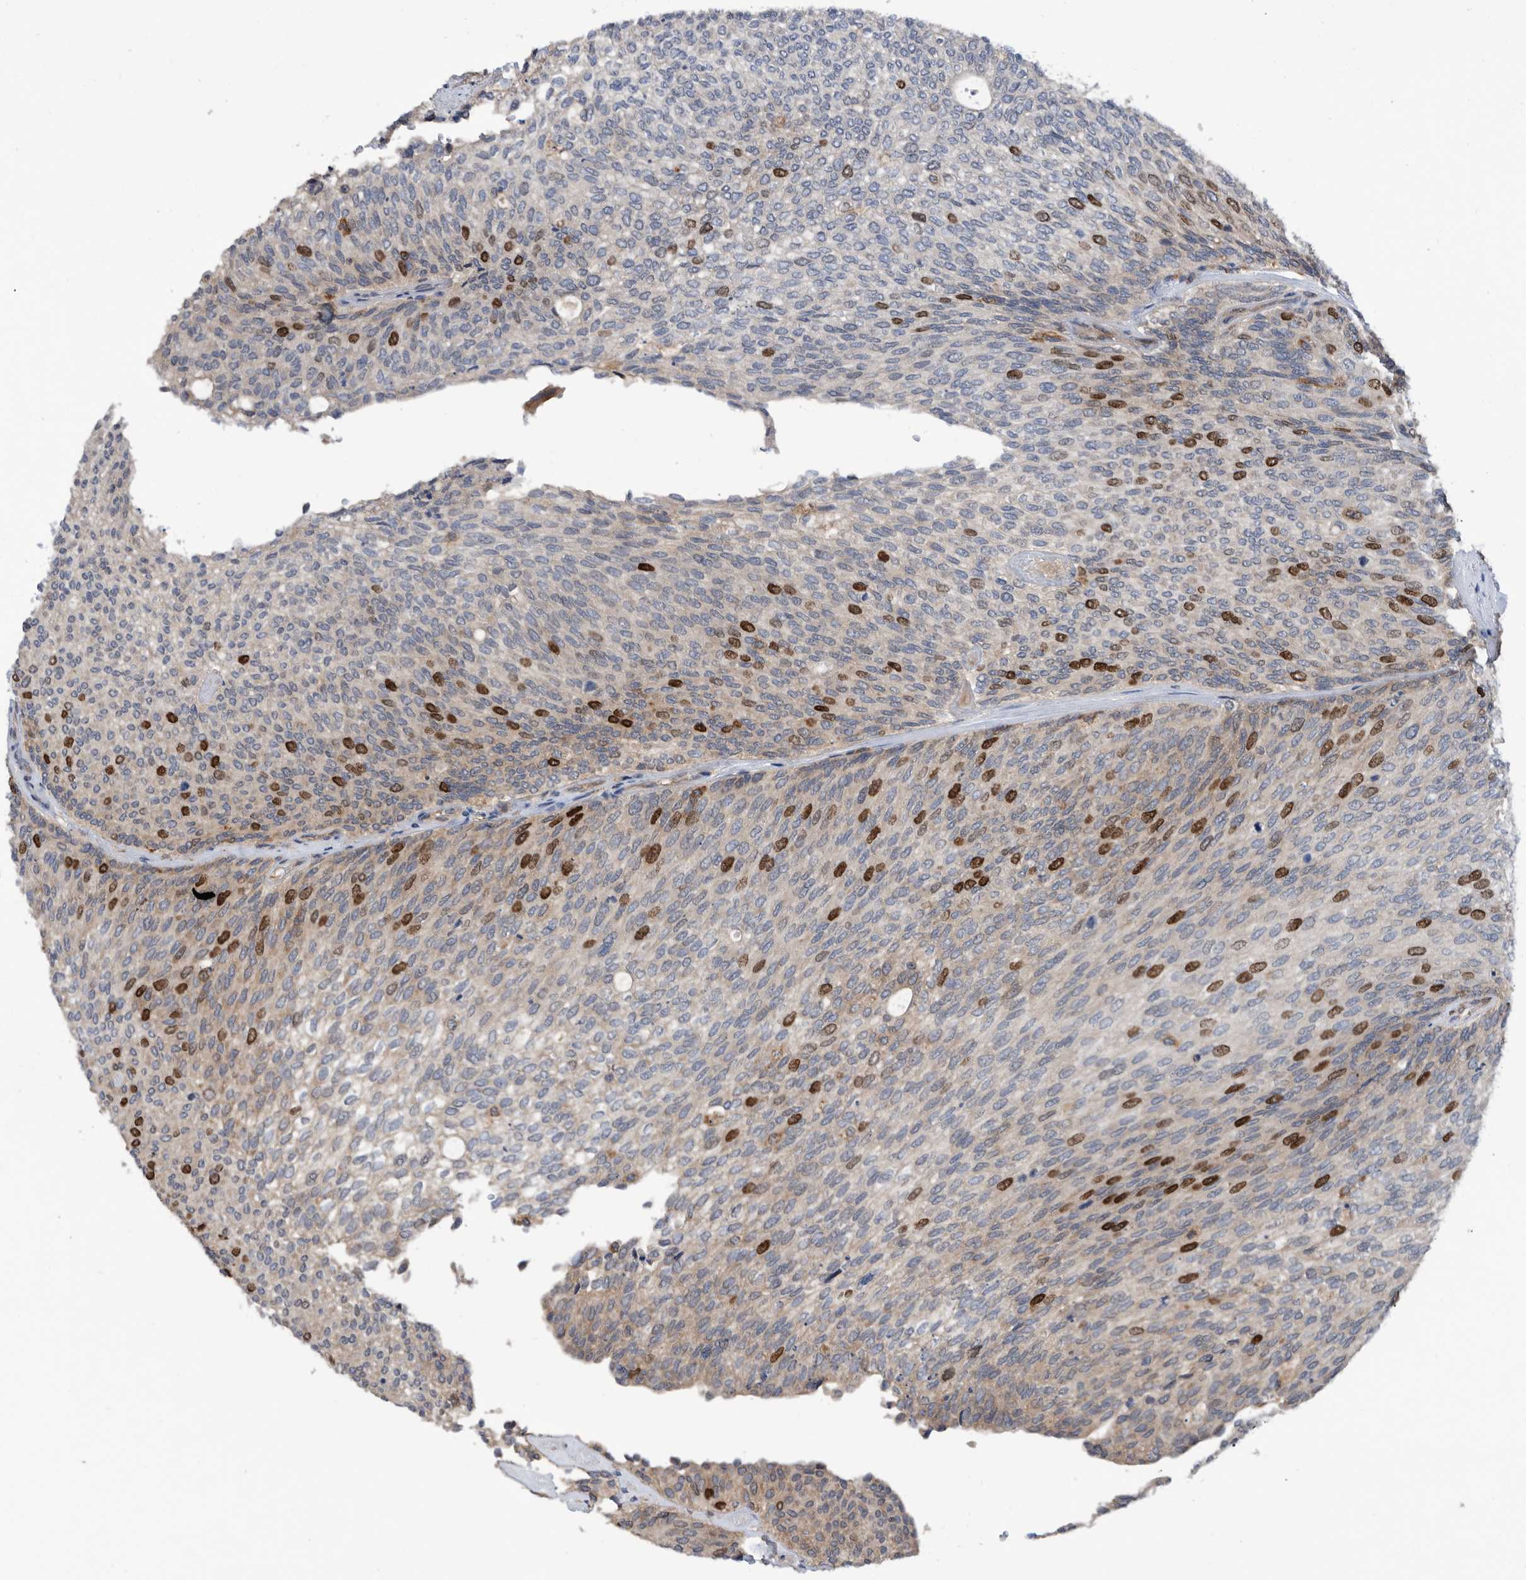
{"staining": {"intensity": "strong", "quantity": "<25%", "location": "nuclear"}, "tissue": "urothelial cancer", "cell_type": "Tumor cells", "image_type": "cancer", "snomed": [{"axis": "morphology", "description": "Urothelial carcinoma, Low grade"}, {"axis": "topography", "description": "Urinary bladder"}], "caption": "Immunohistochemistry (IHC) (DAB (3,3'-diaminobenzidine)) staining of human urothelial cancer shows strong nuclear protein positivity in approximately <25% of tumor cells. (brown staining indicates protein expression, while blue staining denotes nuclei).", "gene": "ATAD2", "patient": {"sex": "female", "age": 79}}